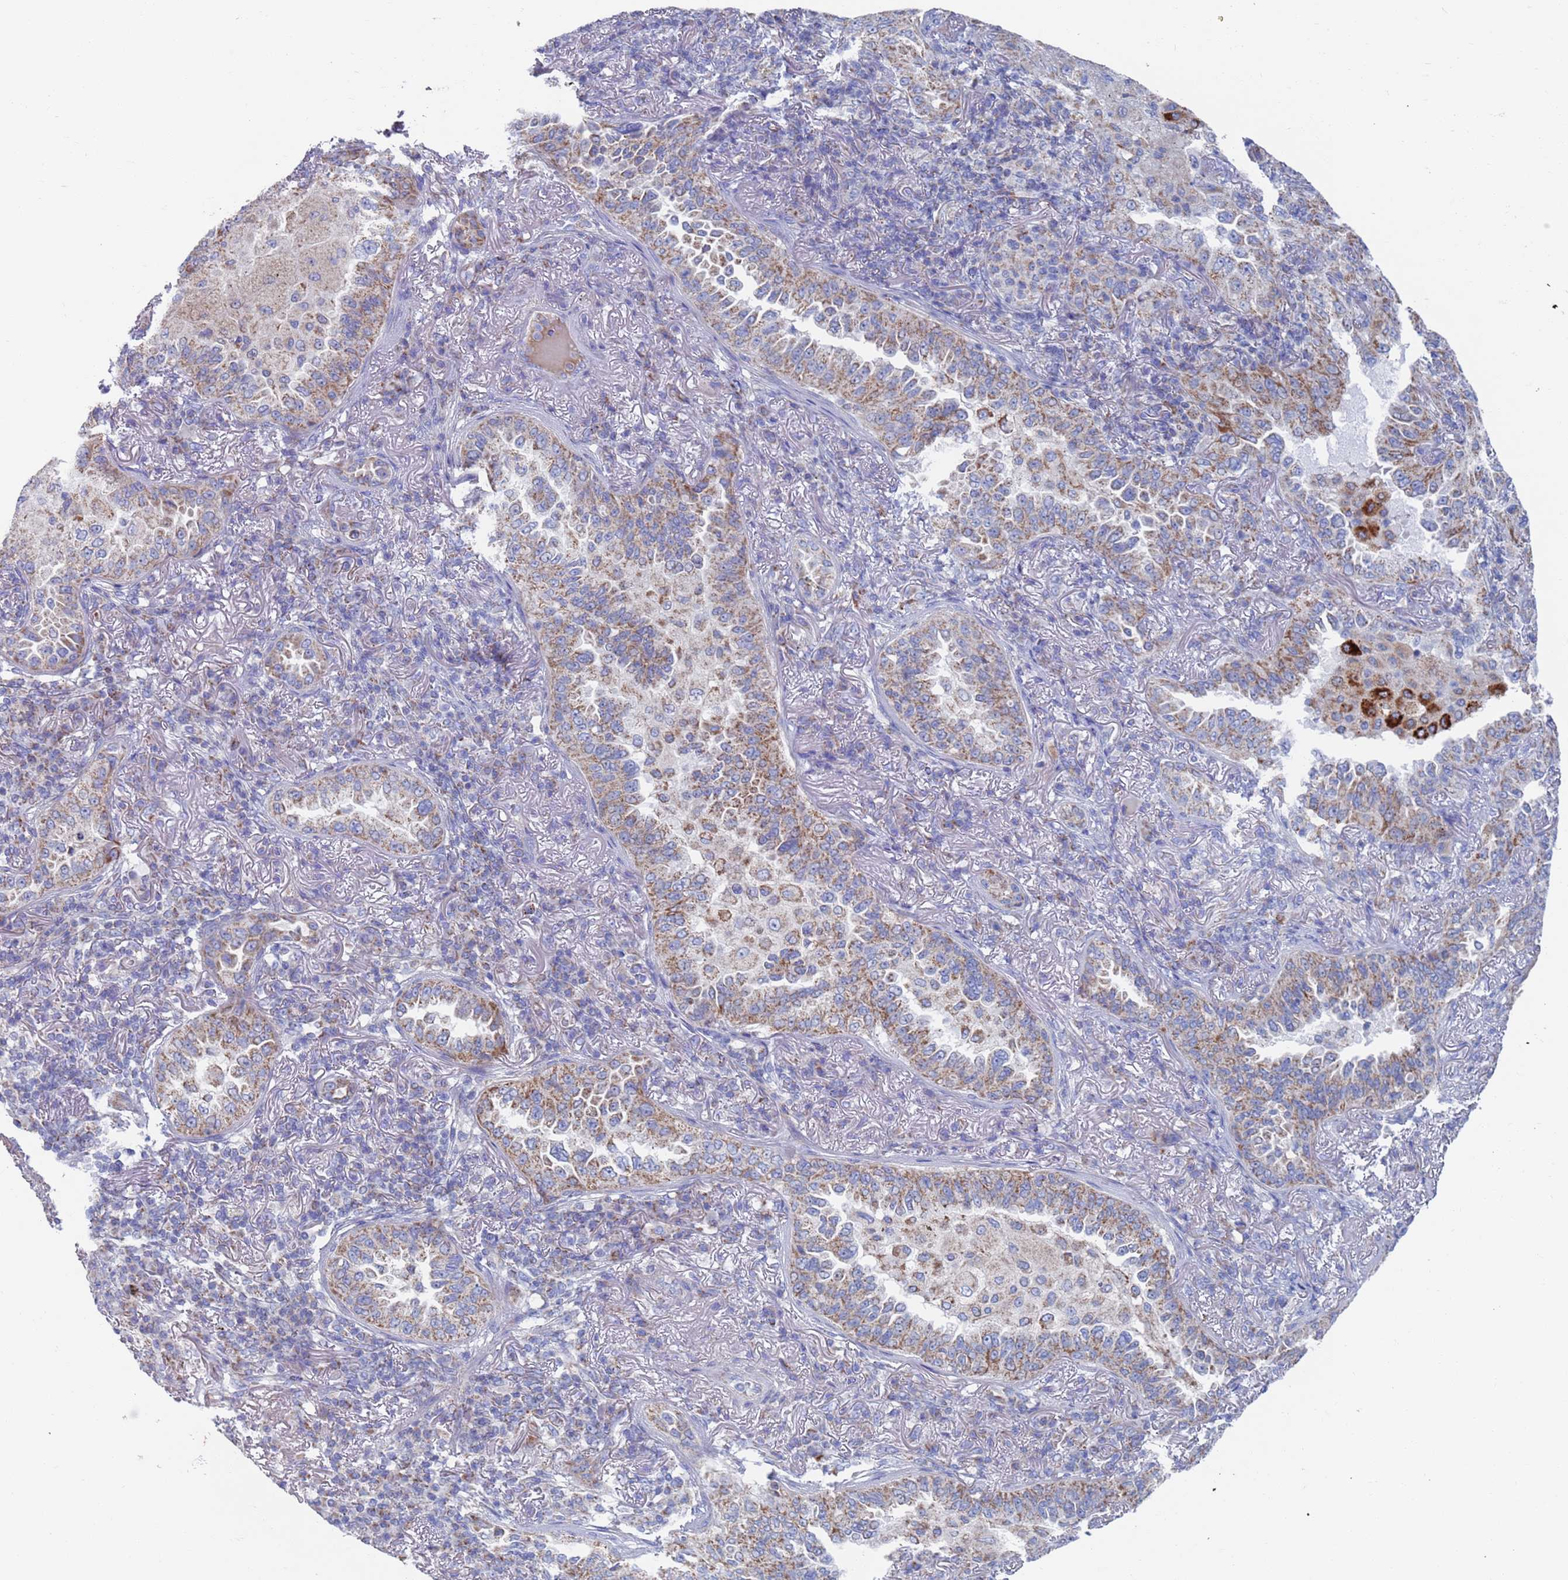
{"staining": {"intensity": "moderate", "quantity": ">75%", "location": "cytoplasmic/membranous"}, "tissue": "lung cancer", "cell_type": "Tumor cells", "image_type": "cancer", "snomed": [{"axis": "morphology", "description": "Adenocarcinoma, NOS"}, {"axis": "topography", "description": "Lung"}], "caption": "This is an image of immunohistochemistry (IHC) staining of lung cancer (adenocarcinoma), which shows moderate expression in the cytoplasmic/membranous of tumor cells.", "gene": "MRPL22", "patient": {"sex": "female", "age": 69}}